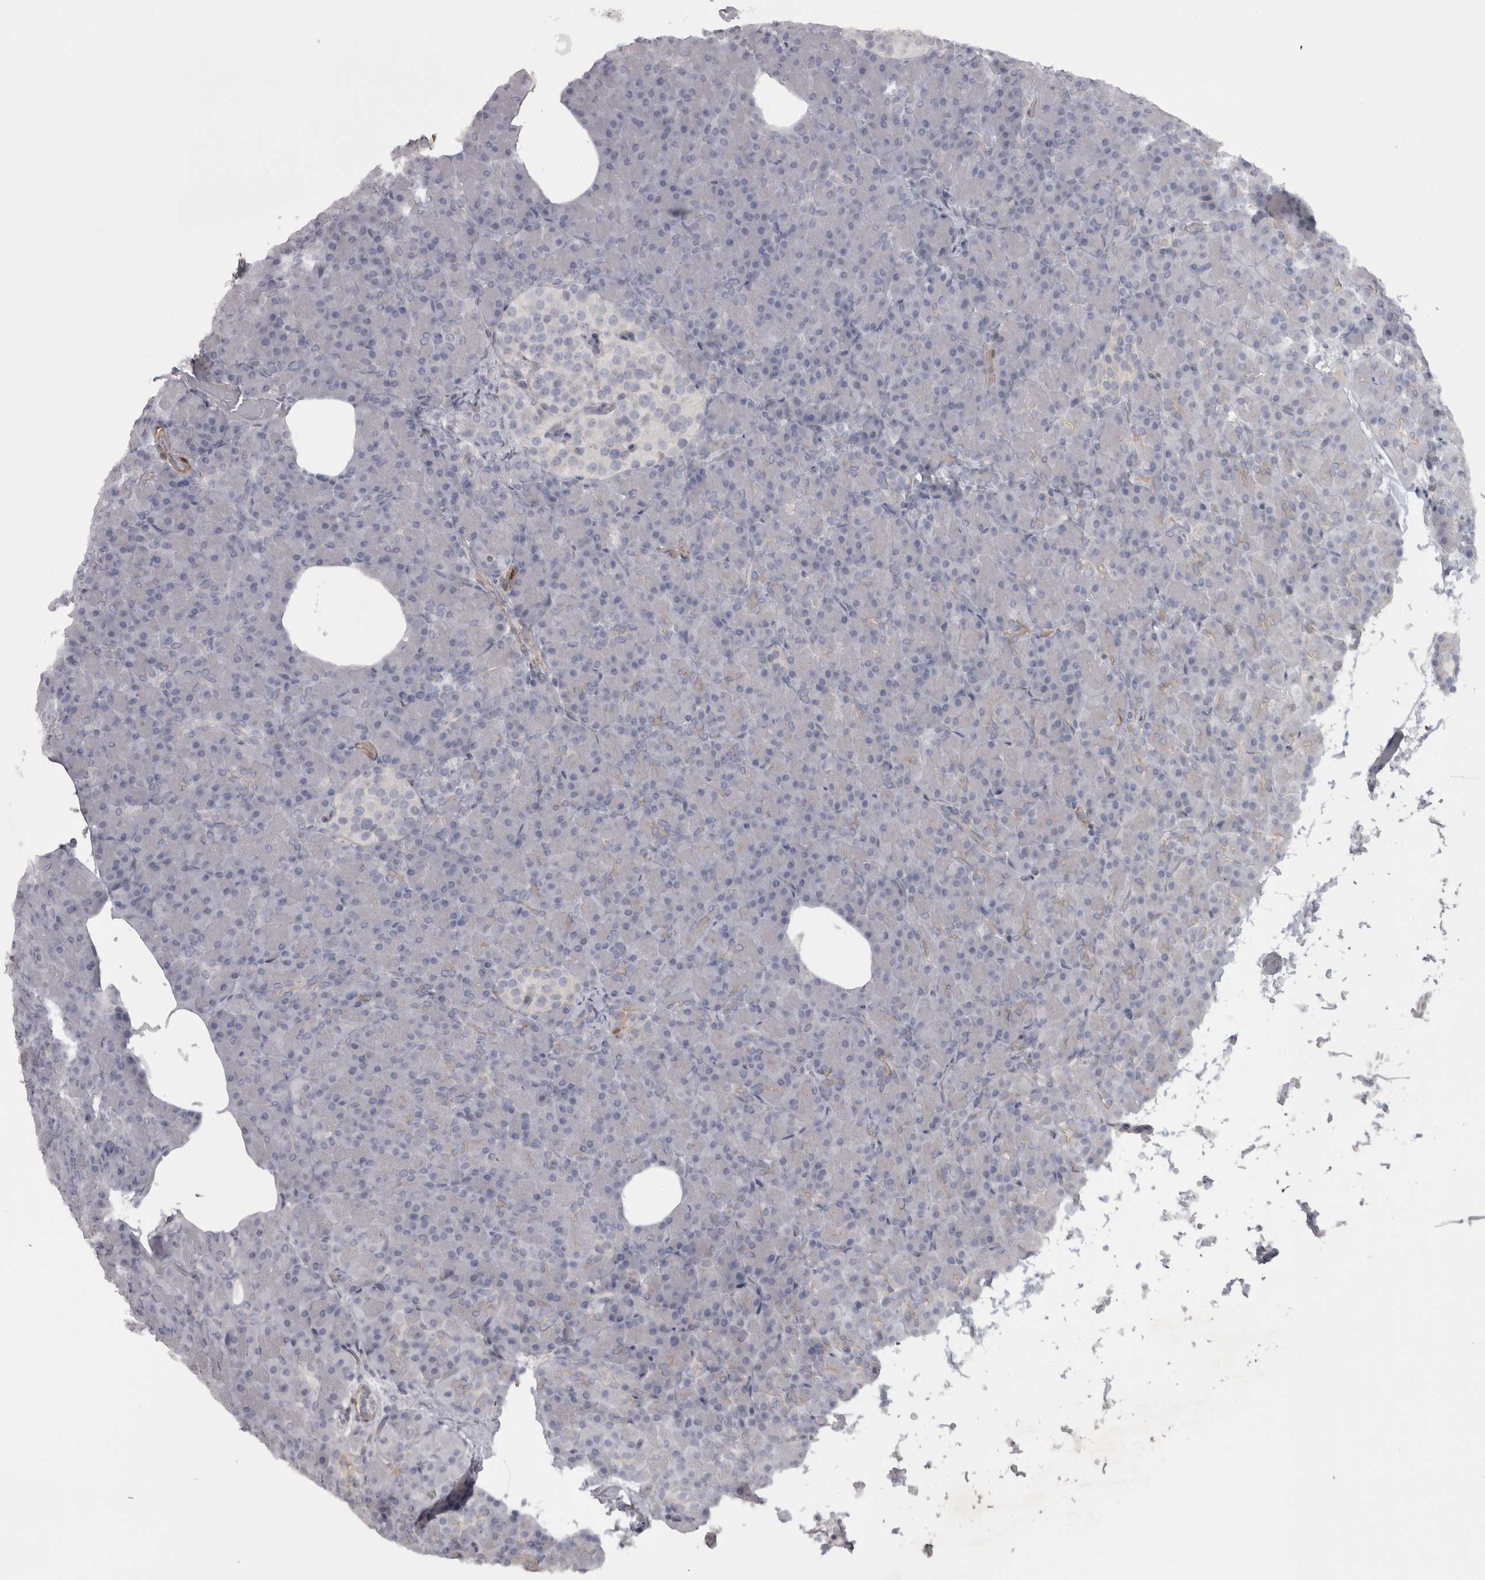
{"staining": {"intensity": "negative", "quantity": "none", "location": "none"}, "tissue": "pancreas", "cell_type": "Exocrine glandular cells", "image_type": "normal", "snomed": [{"axis": "morphology", "description": "Normal tissue, NOS"}, {"axis": "topography", "description": "Pancreas"}], "caption": "Exocrine glandular cells are negative for protein expression in benign human pancreas.", "gene": "PPP1R12B", "patient": {"sex": "female", "age": 43}}